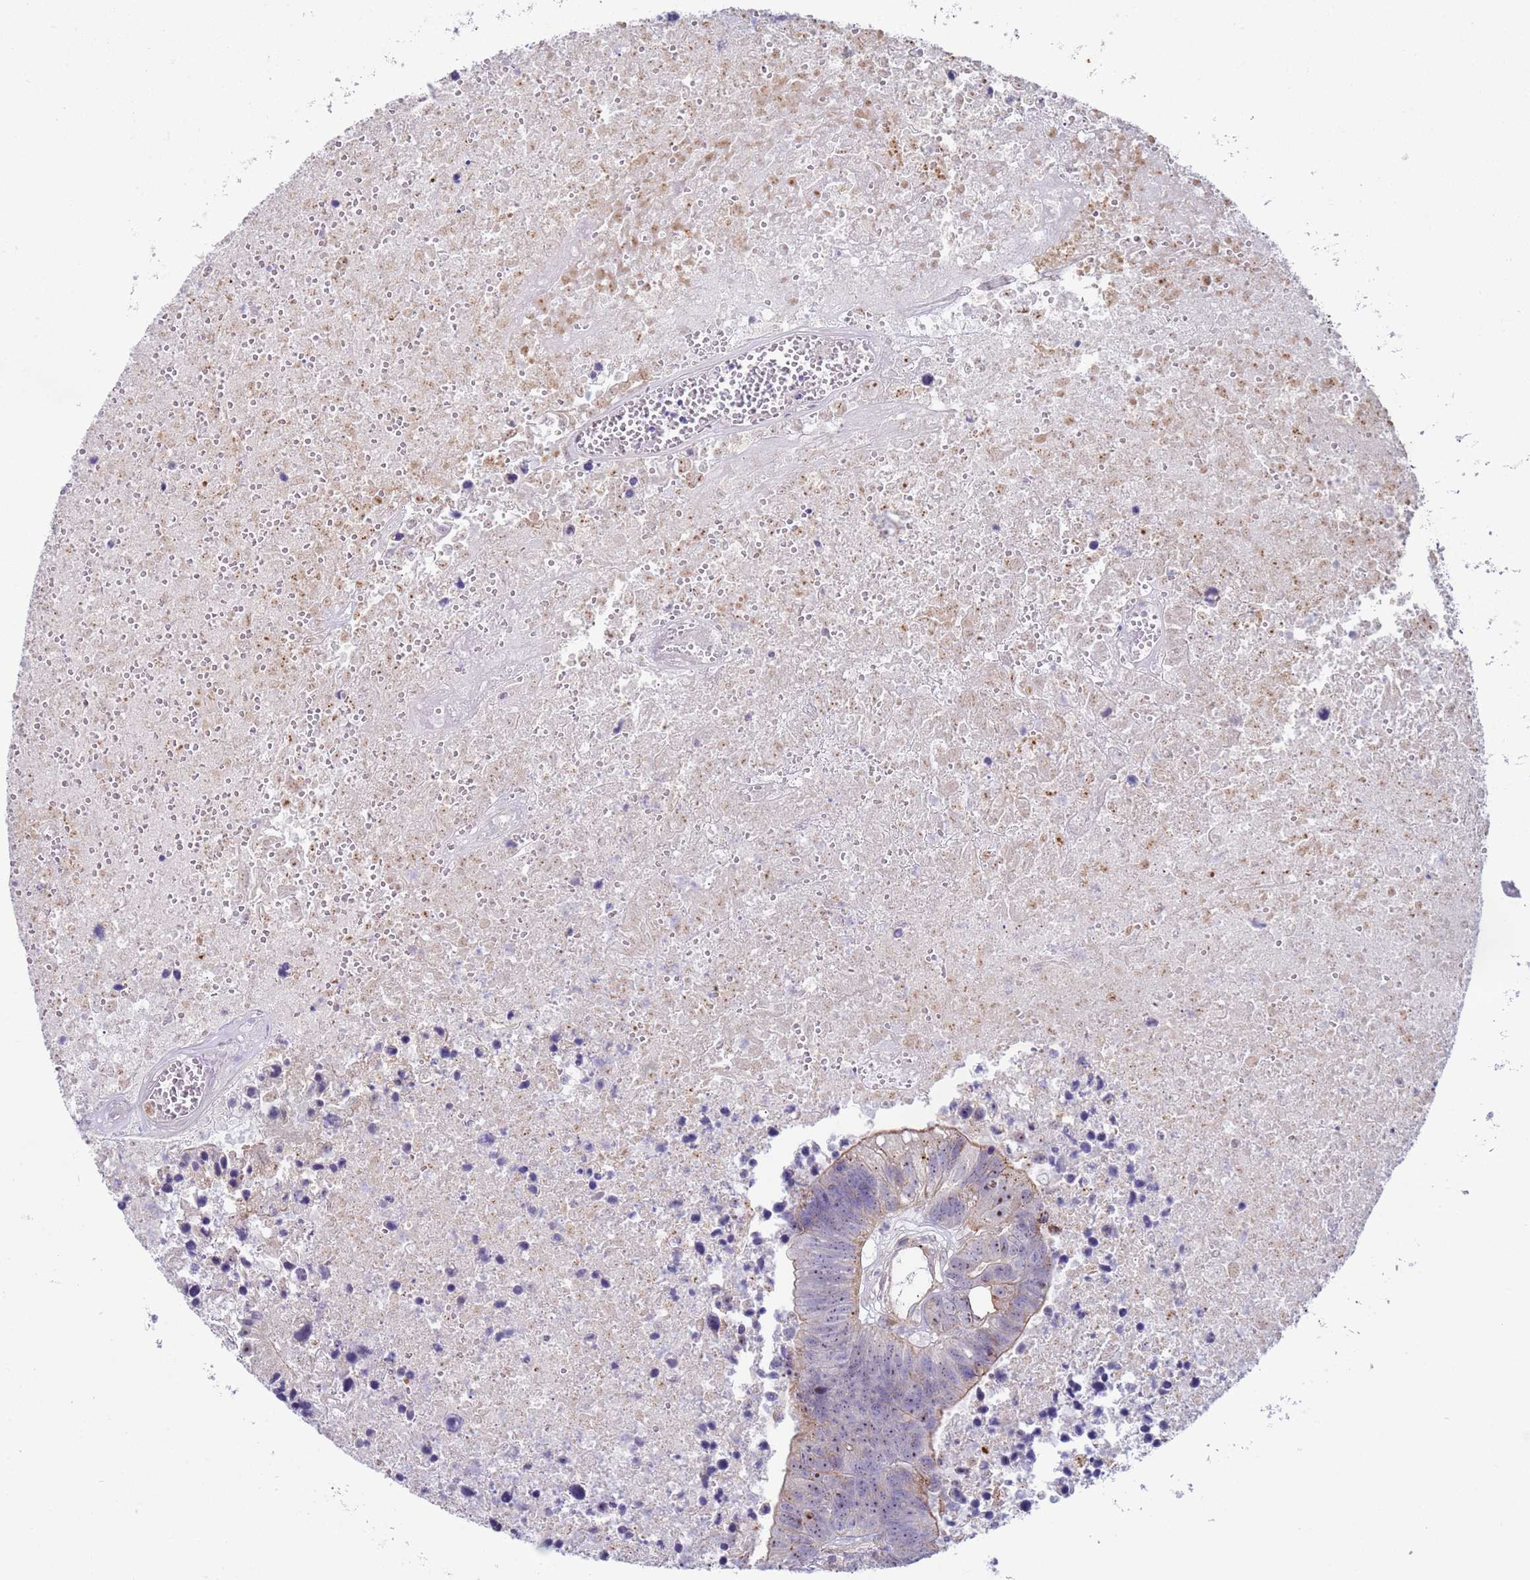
{"staining": {"intensity": "weak", "quantity": "<25%", "location": "cytoplasmic/membranous"}, "tissue": "colorectal cancer", "cell_type": "Tumor cells", "image_type": "cancer", "snomed": [{"axis": "morphology", "description": "Adenocarcinoma, NOS"}, {"axis": "topography", "description": "Colon"}], "caption": "Immunohistochemical staining of human colorectal cancer exhibits no significant positivity in tumor cells. (Brightfield microscopy of DAB immunohistochemistry at high magnification).", "gene": "HEATR1", "patient": {"sex": "female", "age": 48}}